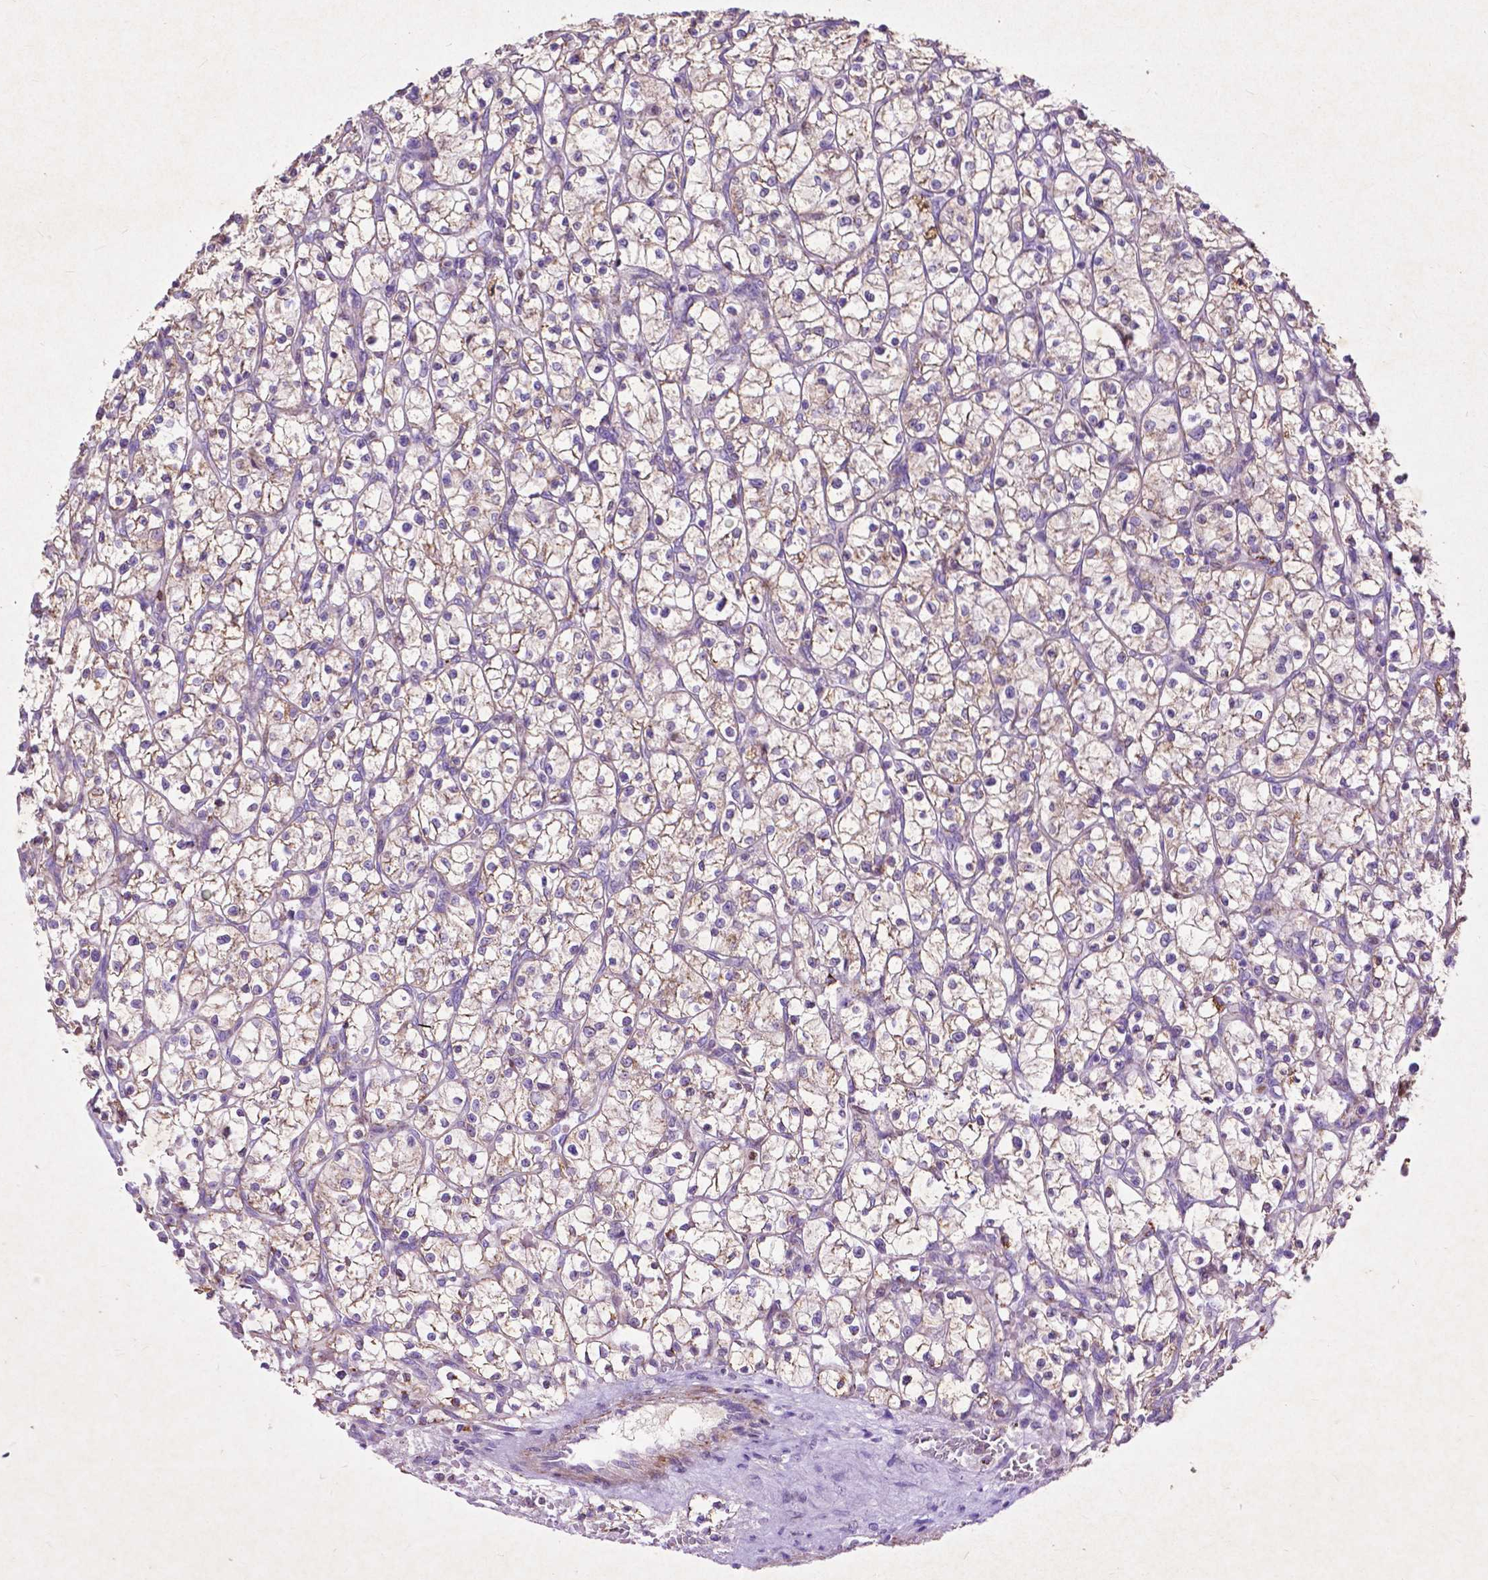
{"staining": {"intensity": "weak", "quantity": "25%-75%", "location": "cytoplasmic/membranous"}, "tissue": "renal cancer", "cell_type": "Tumor cells", "image_type": "cancer", "snomed": [{"axis": "morphology", "description": "Adenocarcinoma, NOS"}, {"axis": "topography", "description": "Kidney"}], "caption": "Protein staining by IHC displays weak cytoplasmic/membranous positivity in about 25%-75% of tumor cells in renal cancer (adenocarcinoma).", "gene": "THEGL", "patient": {"sex": "female", "age": 64}}